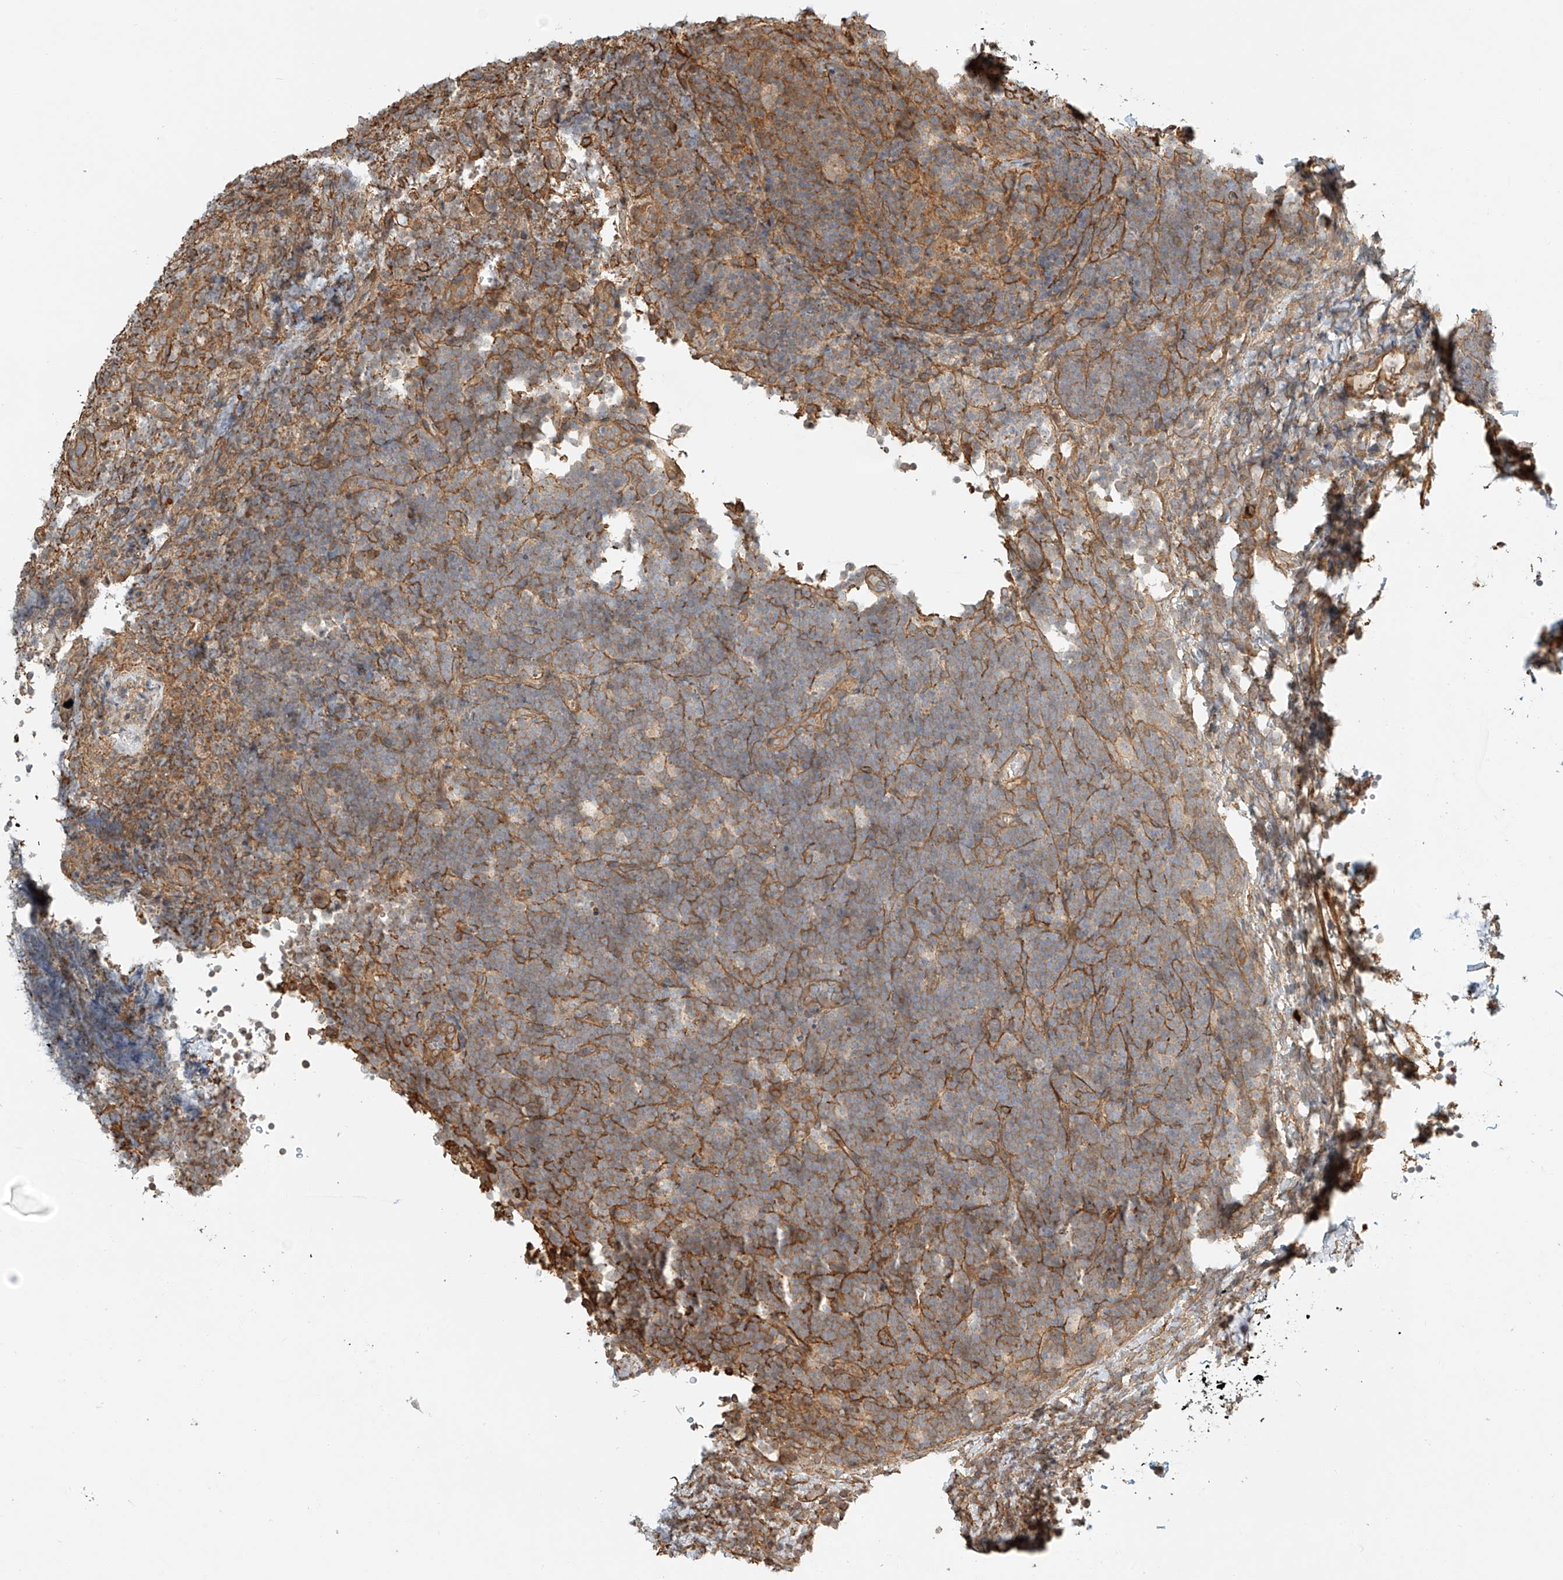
{"staining": {"intensity": "weak", "quantity": "25%-75%", "location": "cytoplasmic/membranous"}, "tissue": "lymphoma", "cell_type": "Tumor cells", "image_type": "cancer", "snomed": [{"axis": "morphology", "description": "Malignant lymphoma, non-Hodgkin's type, High grade"}, {"axis": "topography", "description": "Lymph node"}], "caption": "Tumor cells reveal low levels of weak cytoplasmic/membranous positivity in about 25%-75% of cells in lymphoma.", "gene": "CSMD3", "patient": {"sex": "male", "age": 13}}